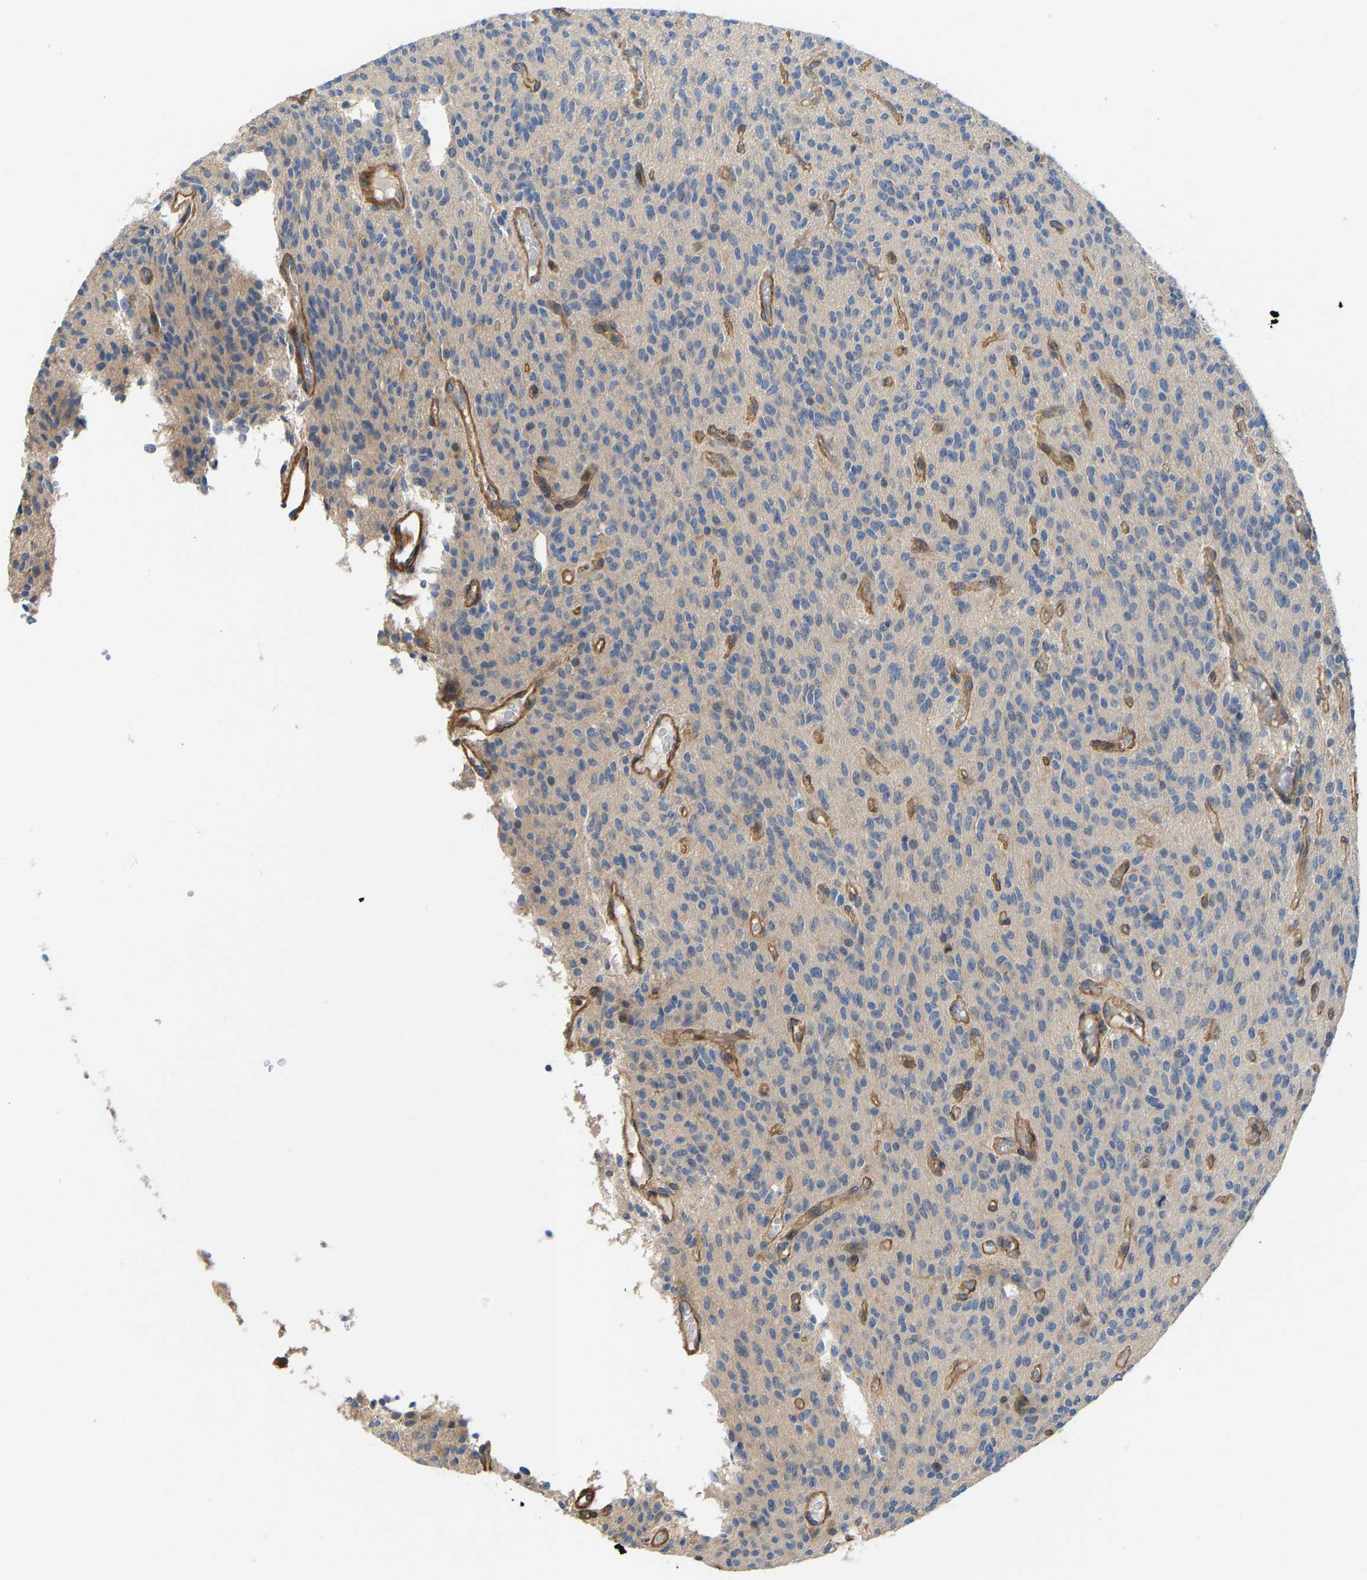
{"staining": {"intensity": "negative", "quantity": "none", "location": "none"}, "tissue": "glioma", "cell_type": "Tumor cells", "image_type": "cancer", "snomed": [{"axis": "morphology", "description": "Glioma, malignant, High grade"}, {"axis": "topography", "description": "Brain"}], "caption": "Protein analysis of glioma reveals no significant expression in tumor cells.", "gene": "ELMO2", "patient": {"sex": "male", "age": 34}}